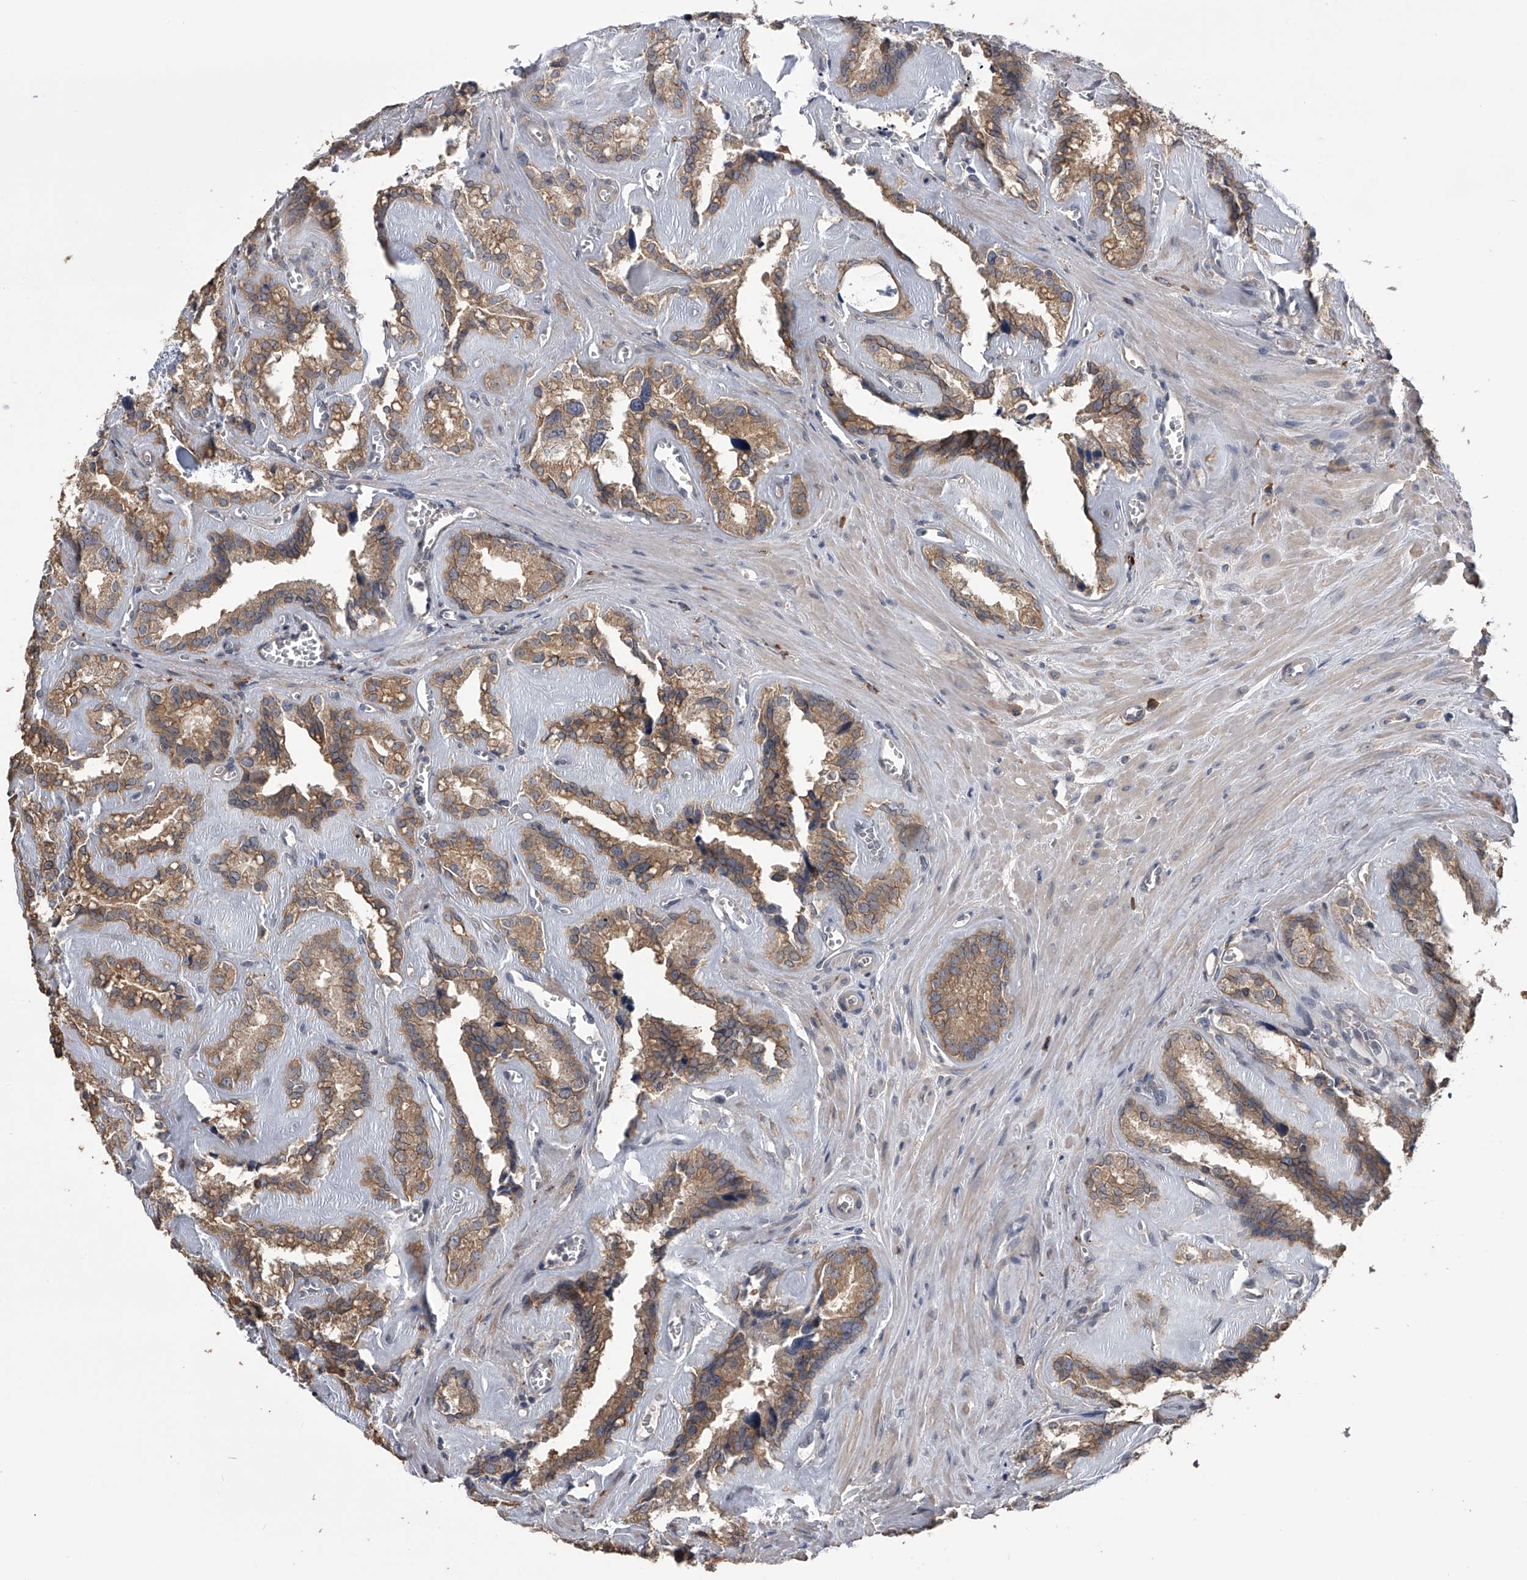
{"staining": {"intensity": "moderate", "quantity": ">75%", "location": "cytoplasmic/membranous"}, "tissue": "seminal vesicle", "cell_type": "Glandular cells", "image_type": "normal", "snomed": [{"axis": "morphology", "description": "Normal tissue, NOS"}, {"axis": "topography", "description": "Prostate"}, {"axis": "topography", "description": "Seminal veicle"}], "caption": "Immunohistochemical staining of unremarkable seminal vesicle reveals moderate cytoplasmic/membranous protein positivity in approximately >75% of glandular cells.", "gene": "ZNF343", "patient": {"sex": "male", "age": 59}}